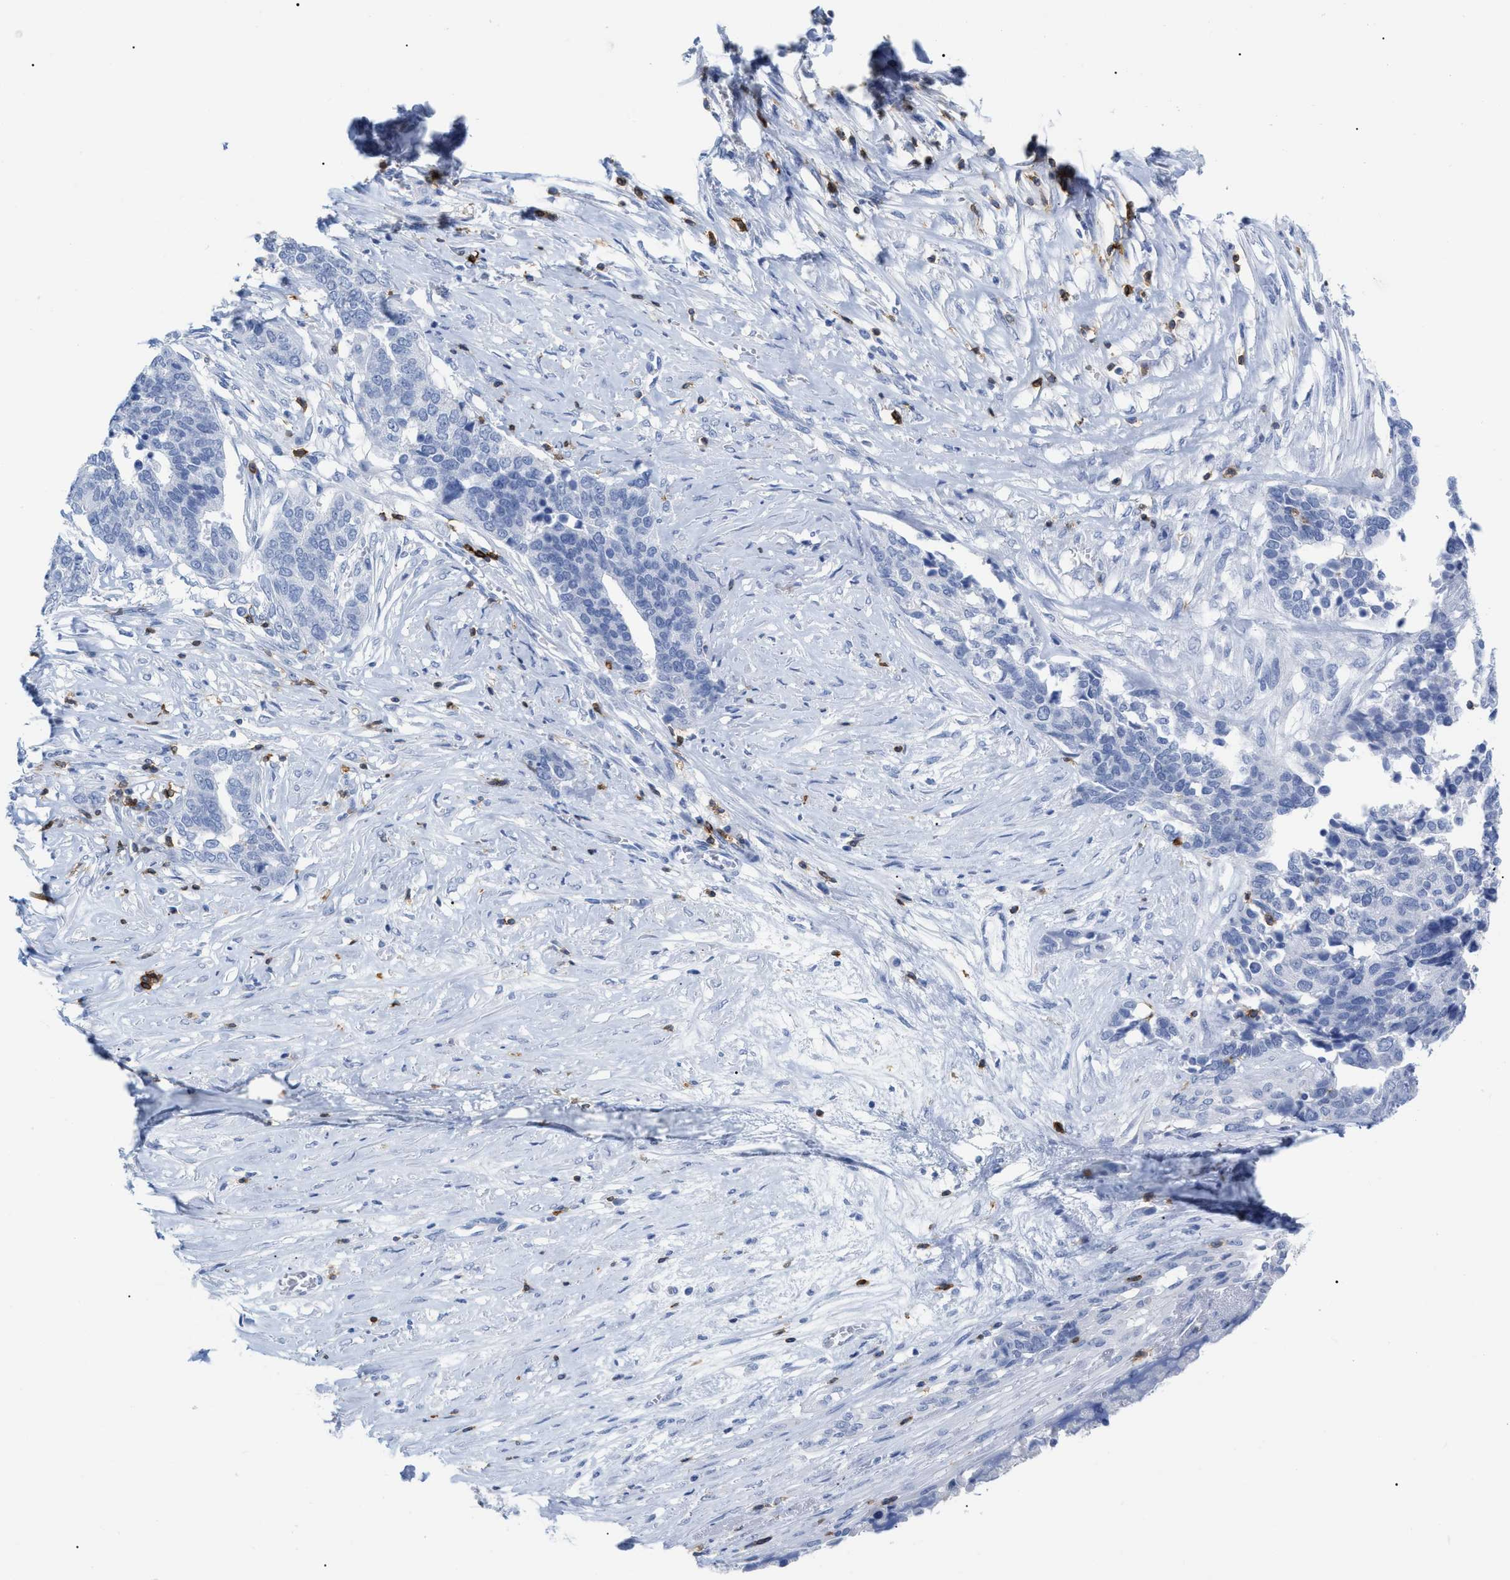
{"staining": {"intensity": "negative", "quantity": "none", "location": "none"}, "tissue": "ovarian cancer", "cell_type": "Tumor cells", "image_type": "cancer", "snomed": [{"axis": "morphology", "description": "Cystadenocarcinoma, serous, NOS"}, {"axis": "topography", "description": "Ovary"}], "caption": "Immunohistochemistry (IHC) histopathology image of neoplastic tissue: human ovarian serous cystadenocarcinoma stained with DAB reveals no significant protein positivity in tumor cells.", "gene": "CD5", "patient": {"sex": "female", "age": 44}}